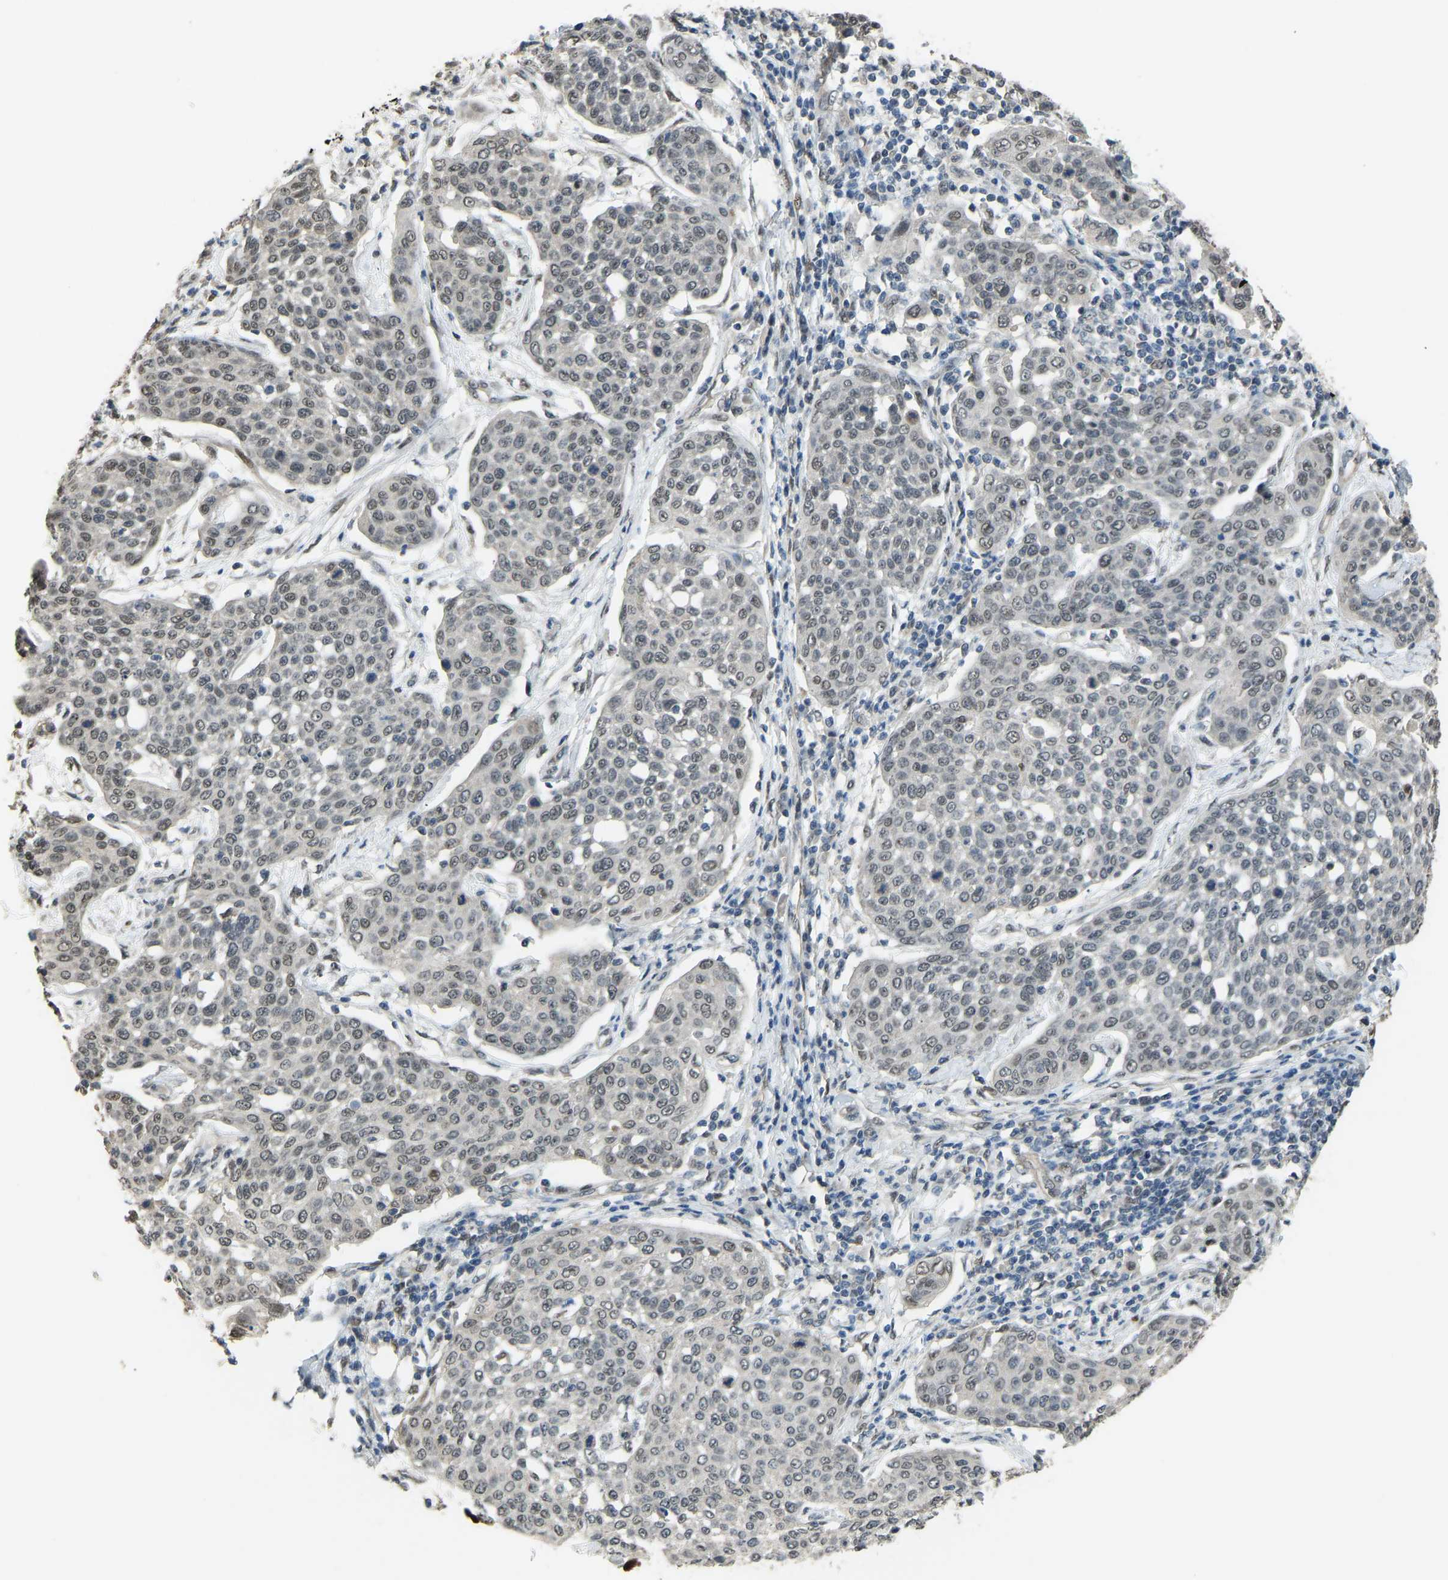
{"staining": {"intensity": "weak", "quantity": "<25%", "location": "nuclear"}, "tissue": "cervical cancer", "cell_type": "Tumor cells", "image_type": "cancer", "snomed": [{"axis": "morphology", "description": "Squamous cell carcinoma, NOS"}, {"axis": "topography", "description": "Cervix"}], "caption": "The IHC histopathology image has no significant expression in tumor cells of cervical squamous cell carcinoma tissue.", "gene": "KPNA6", "patient": {"sex": "female", "age": 34}}